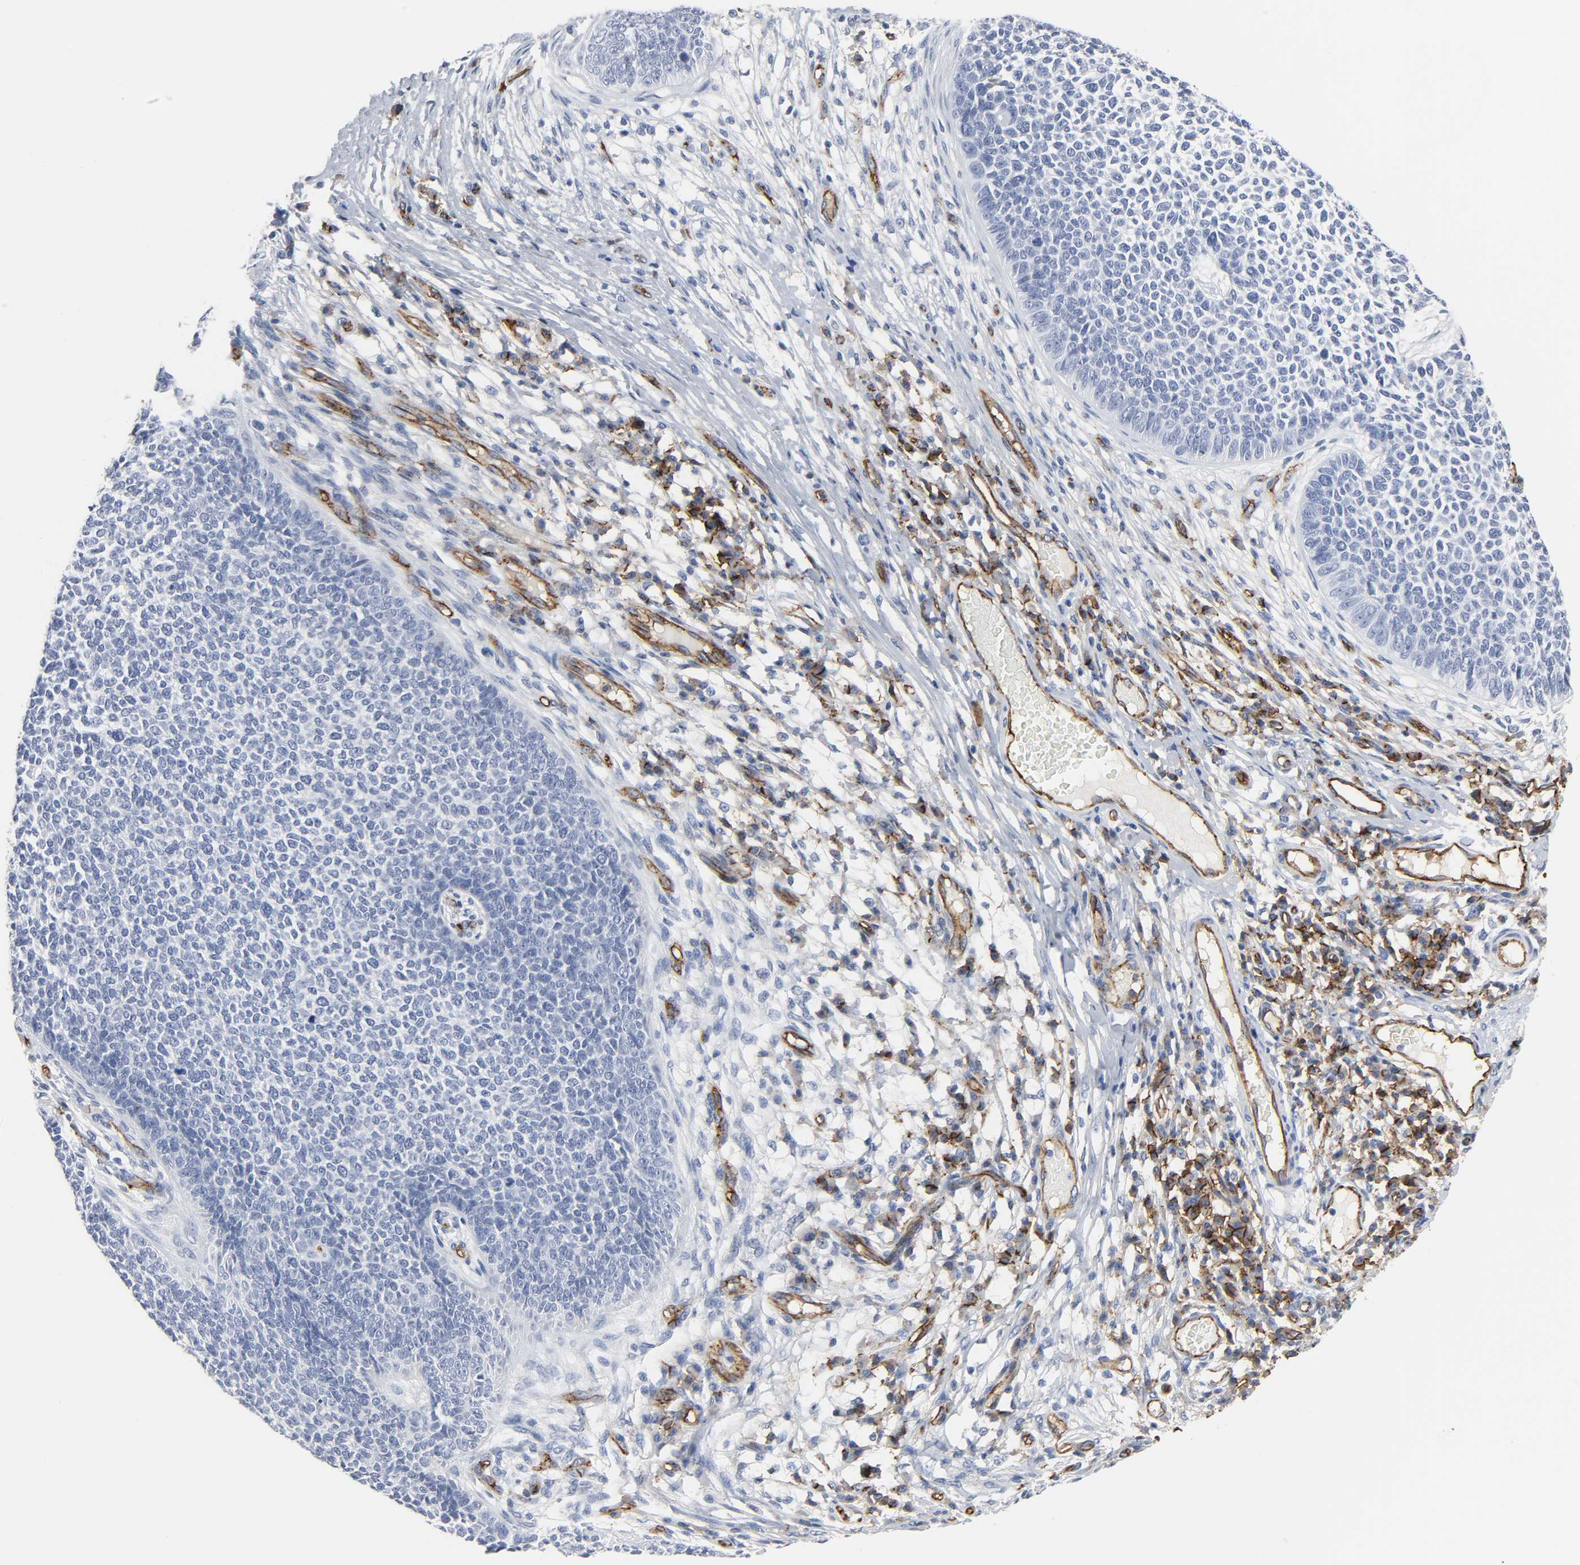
{"staining": {"intensity": "negative", "quantity": "none", "location": "none"}, "tissue": "skin cancer", "cell_type": "Tumor cells", "image_type": "cancer", "snomed": [{"axis": "morphology", "description": "Basal cell carcinoma"}, {"axis": "topography", "description": "Skin"}], "caption": "Tumor cells are negative for brown protein staining in basal cell carcinoma (skin).", "gene": "PECAM1", "patient": {"sex": "female", "age": 84}}